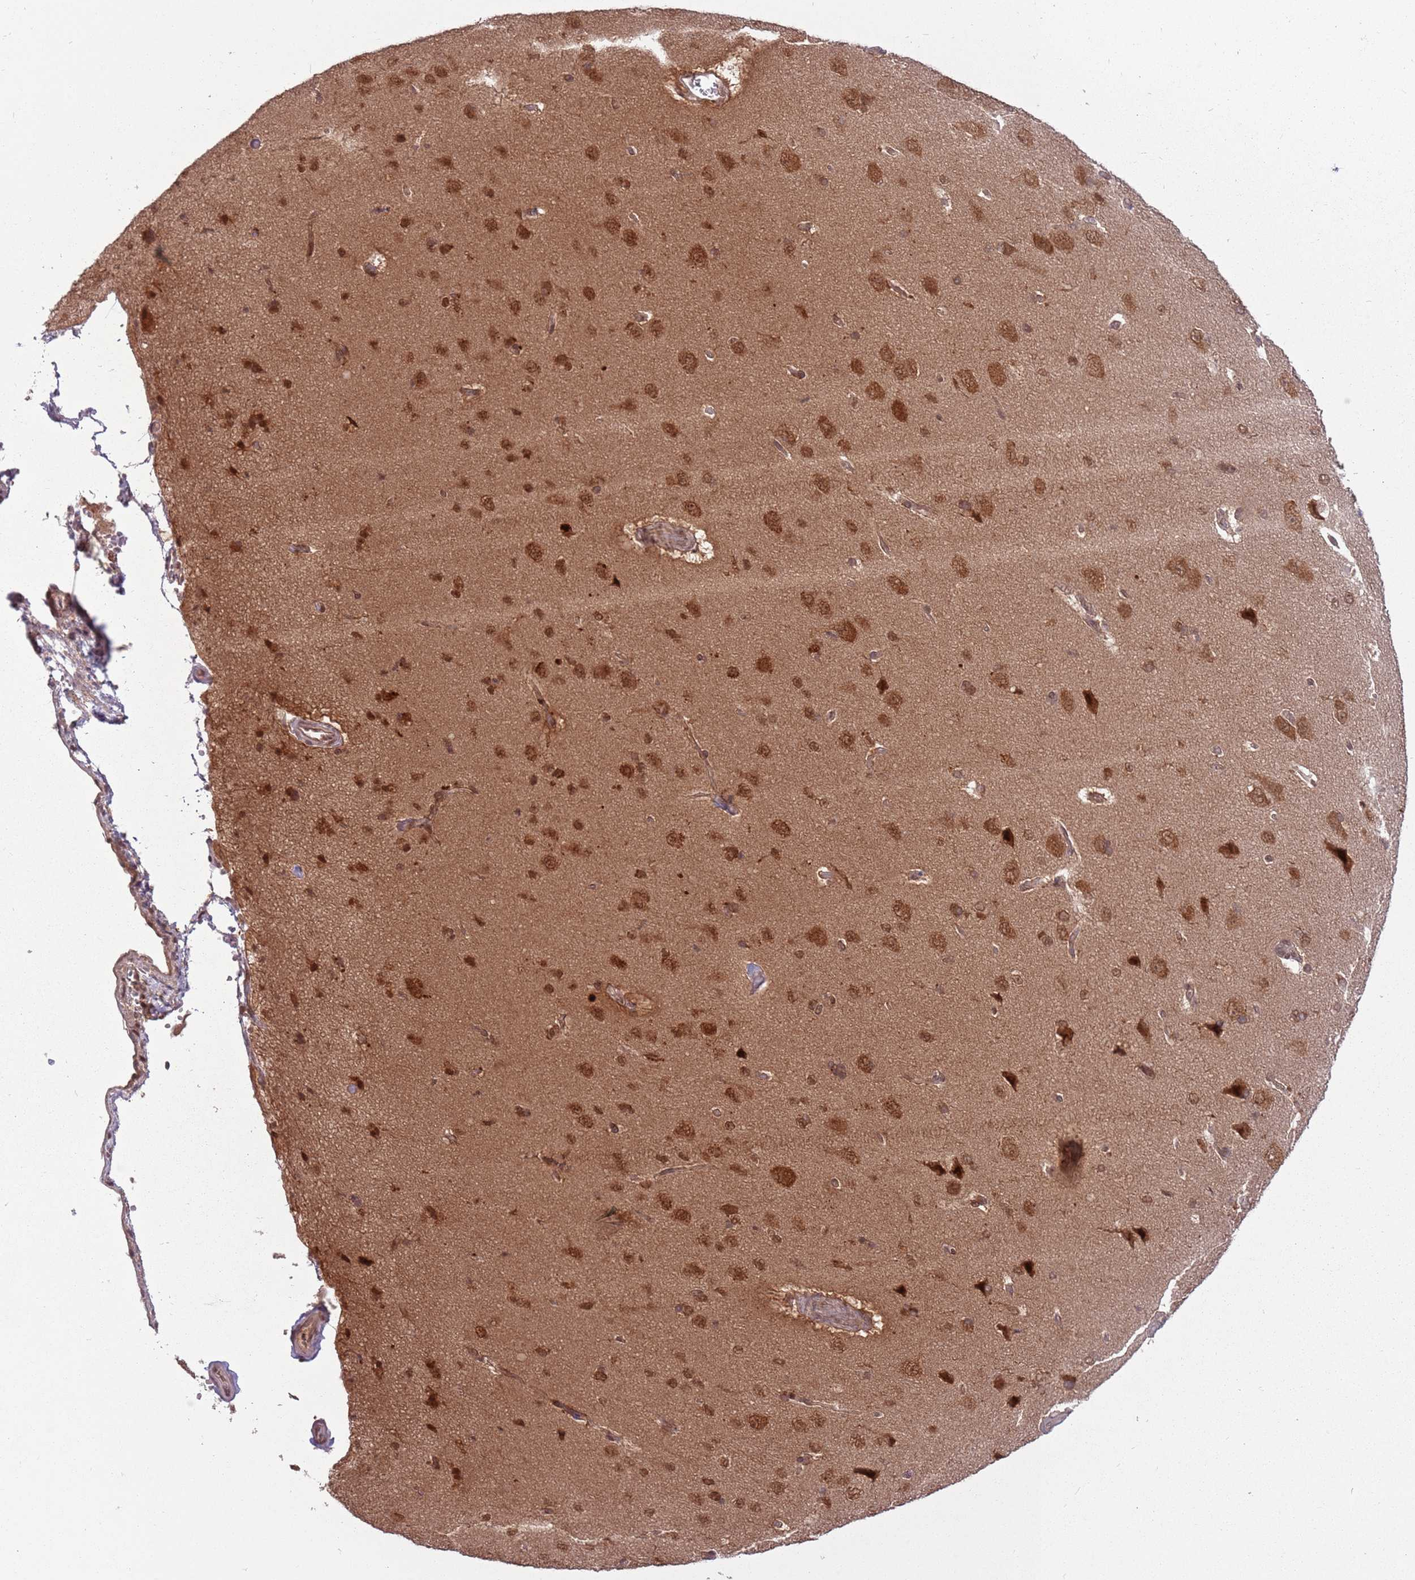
{"staining": {"intensity": "moderate", "quantity": "25%-75%", "location": "cytoplasmic/membranous"}, "tissue": "cerebral cortex", "cell_type": "Endothelial cells", "image_type": "normal", "snomed": [{"axis": "morphology", "description": "Normal tissue, NOS"}, {"axis": "topography", "description": "Cerebral cortex"}], "caption": "Brown immunohistochemical staining in benign human cerebral cortex reveals moderate cytoplasmic/membranous positivity in approximately 25%-75% of endothelial cells.", "gene": "ADAMTS3", "patient": {"sex": "male", "age": 62}}